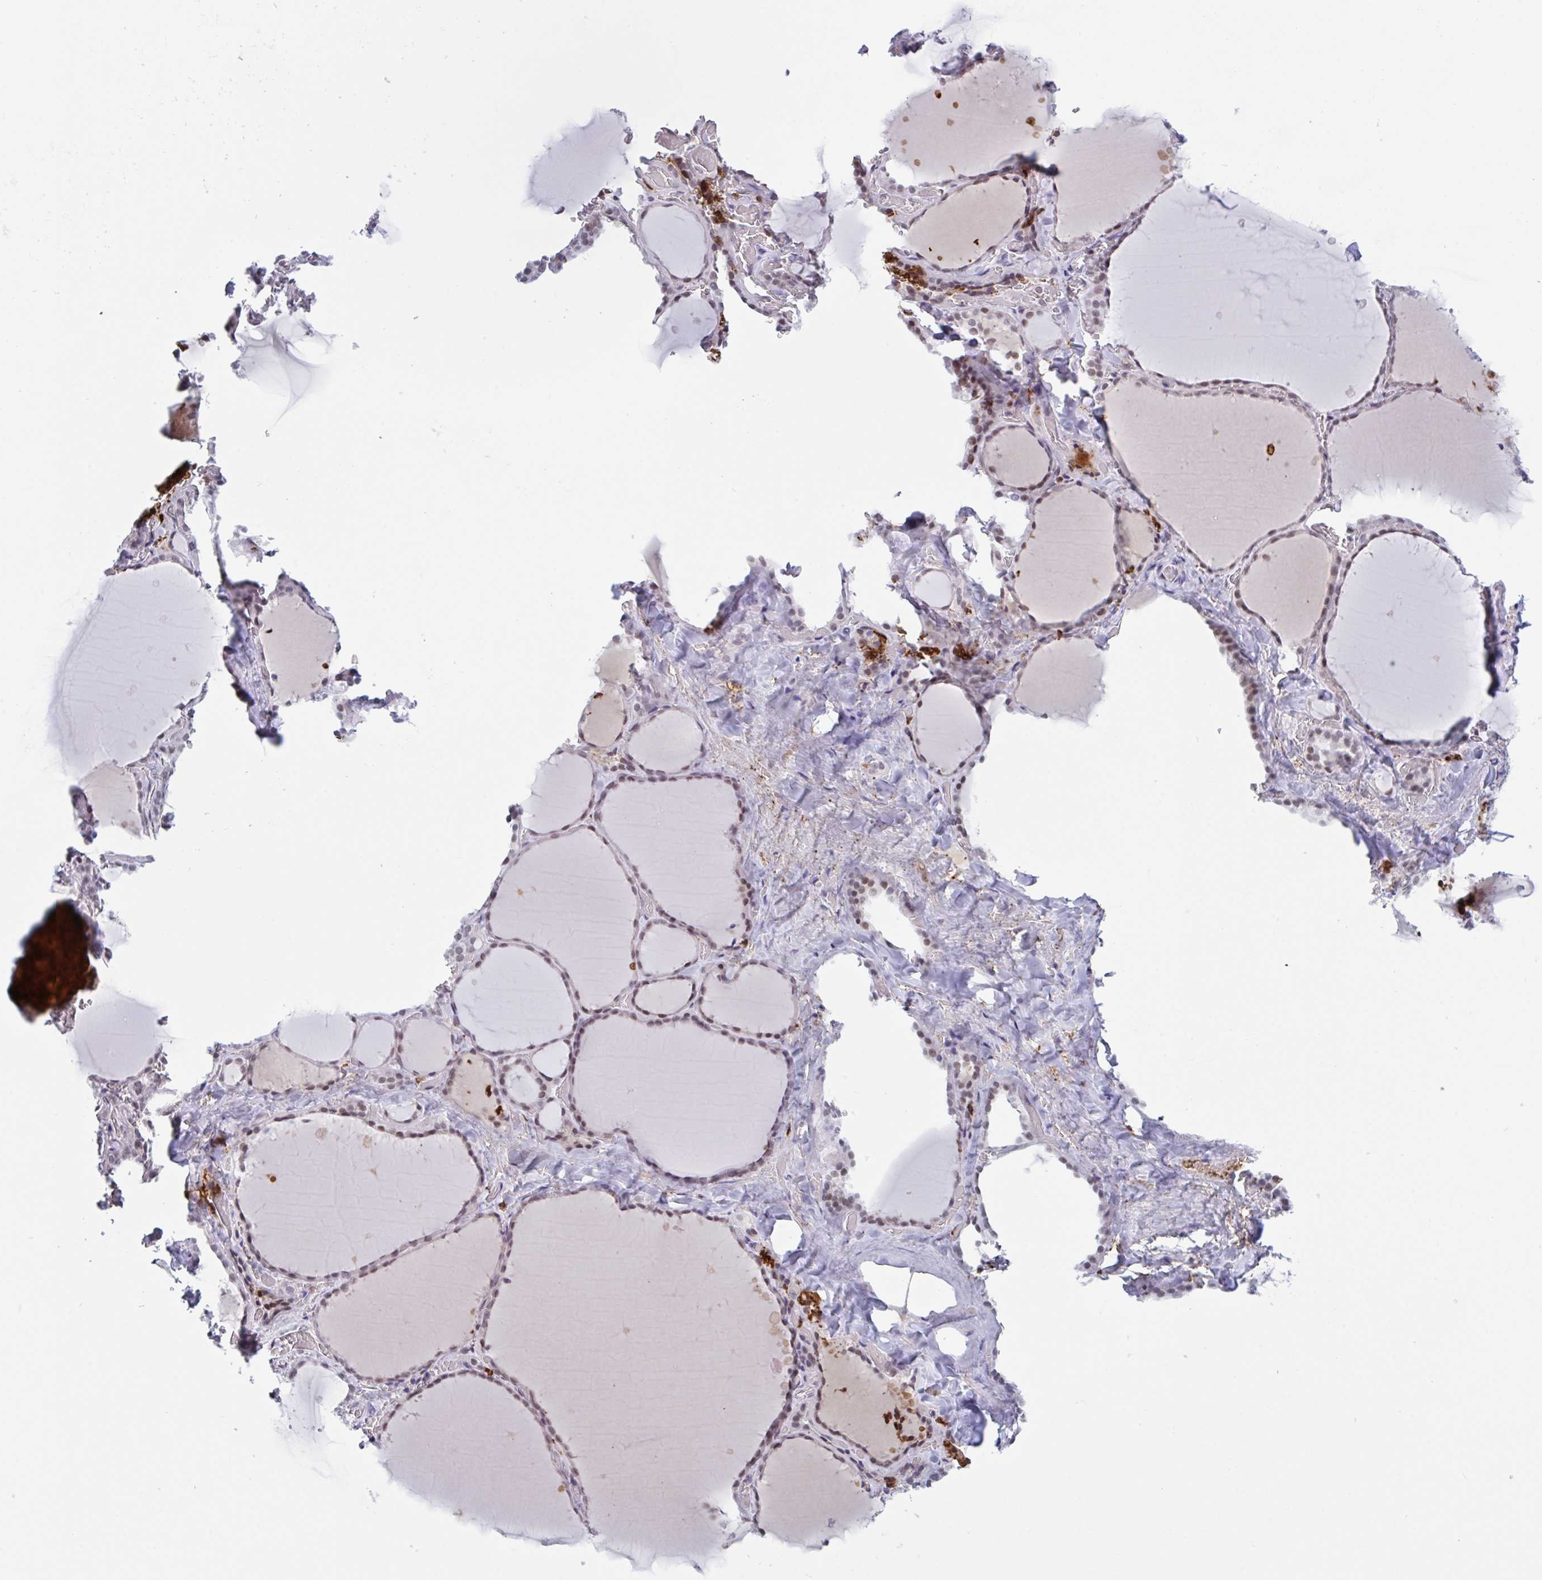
{"staining": {"intensity": "moderate", "quantity": ">75%", "location": "nuclear"}, "tissue": "thyroid gland", "cell_type": "Glandular cells", "image_type": "normal", "snomed": [{"axis": "morphology", "description": "Normal tissue, NOS"}, {"axis": "topography", "description": "Thyroid gland"}], "caption": "The photomicrograph demonstrates staining of benign thyroid gland, revealing moderate nuclear protein expression (brown color) within glandular cells.", "gene": "PLG", "patient": {"sex": "female", "age": 36}}